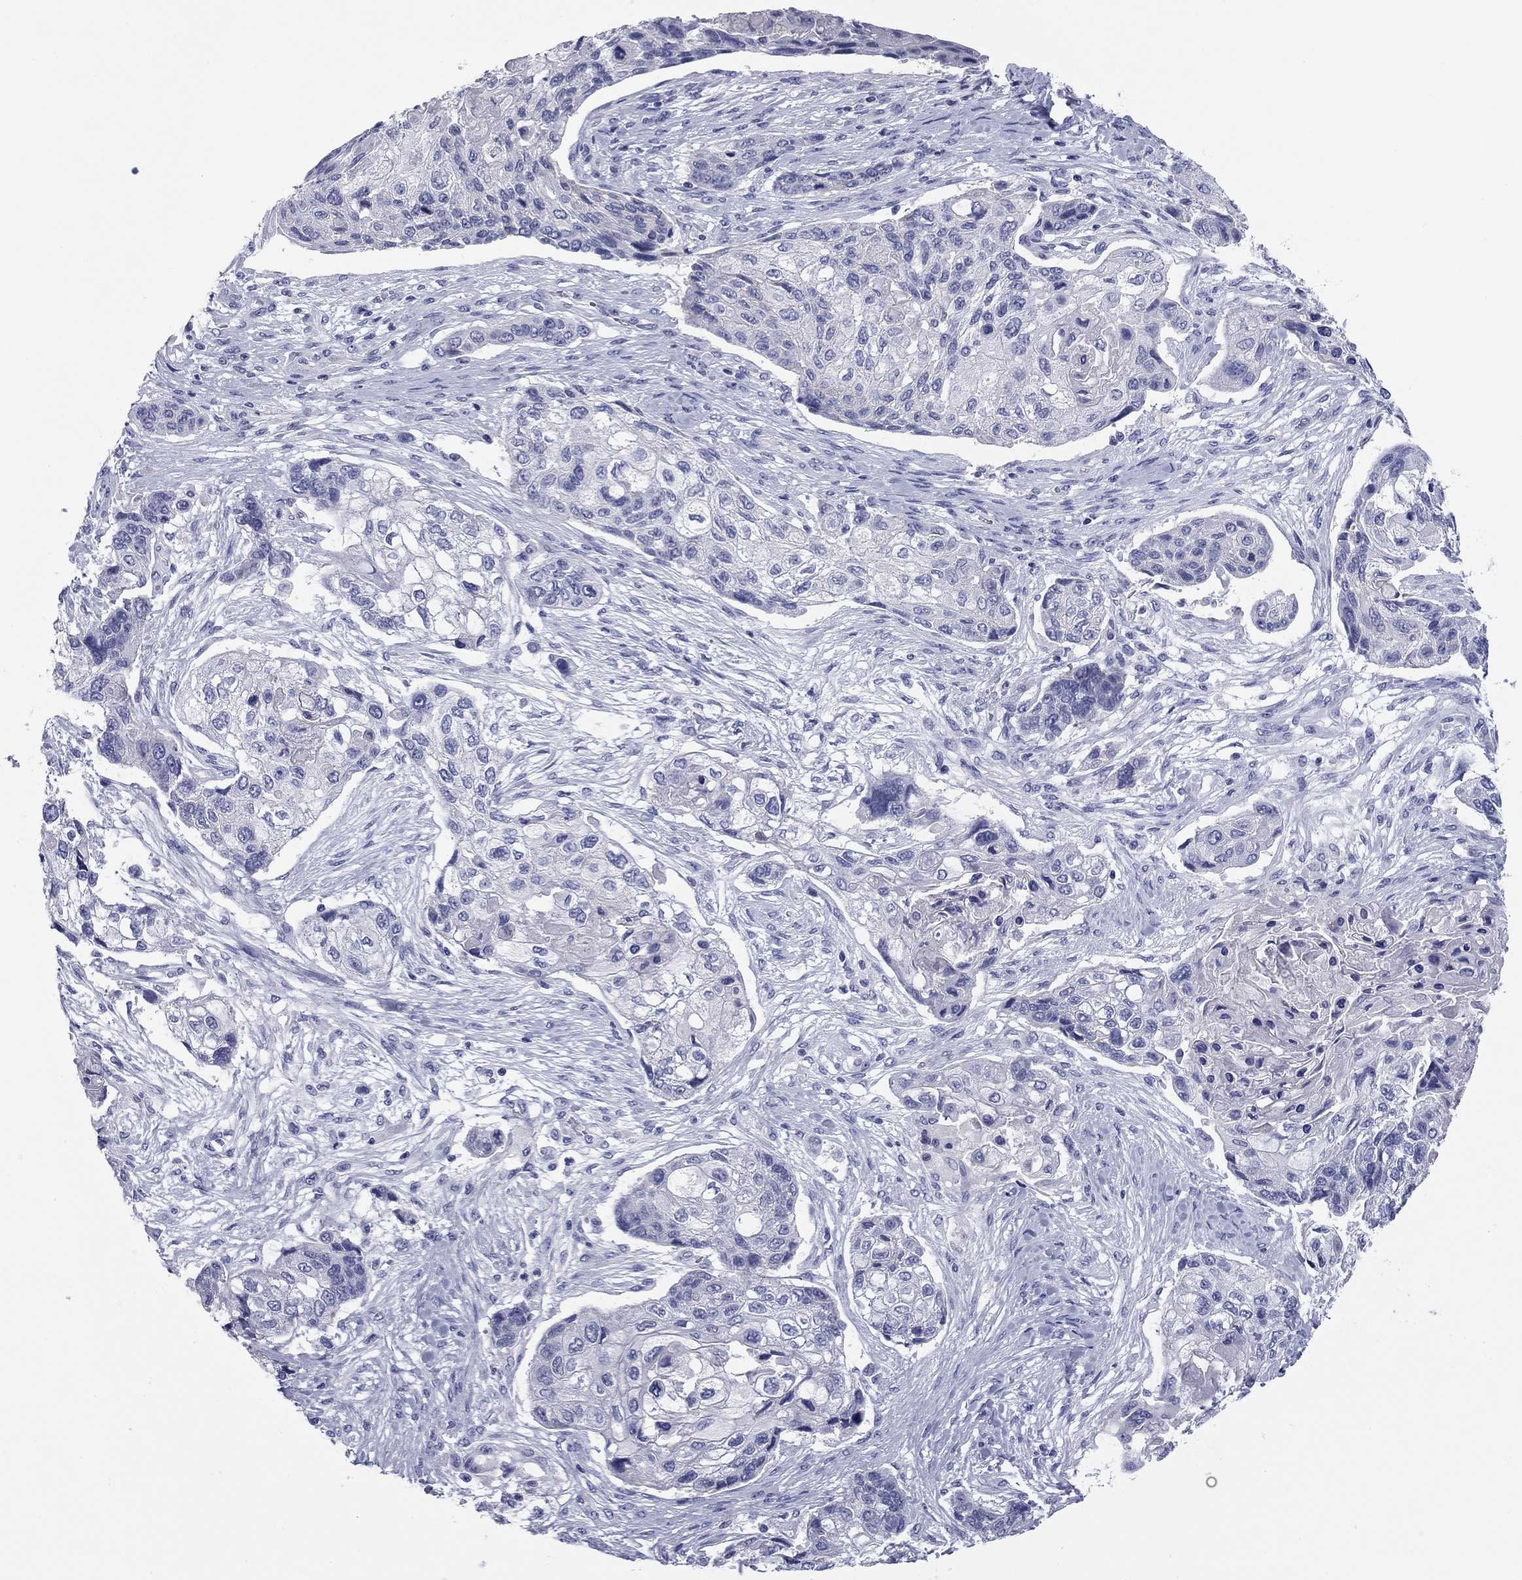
{"staining": {"intensity": "negative", "quantity": "none", "location": "none"}, "tissue": "lung cancer", "cell_type": "Tumor cells", "image_type": "cancer", "snomed": [{"axis": "morphology", "description": "Squamous cell carcinoma, NOS"}, {"axis": "topography", "description": "Lung"}], "caption": "This is an immunohistochemistry (IHC) image of squamous cell carcinoma (lung). There is no staining in tumor cells.", "gene": "ABCC2", "patient": {"sex": "male", "age": 69}}